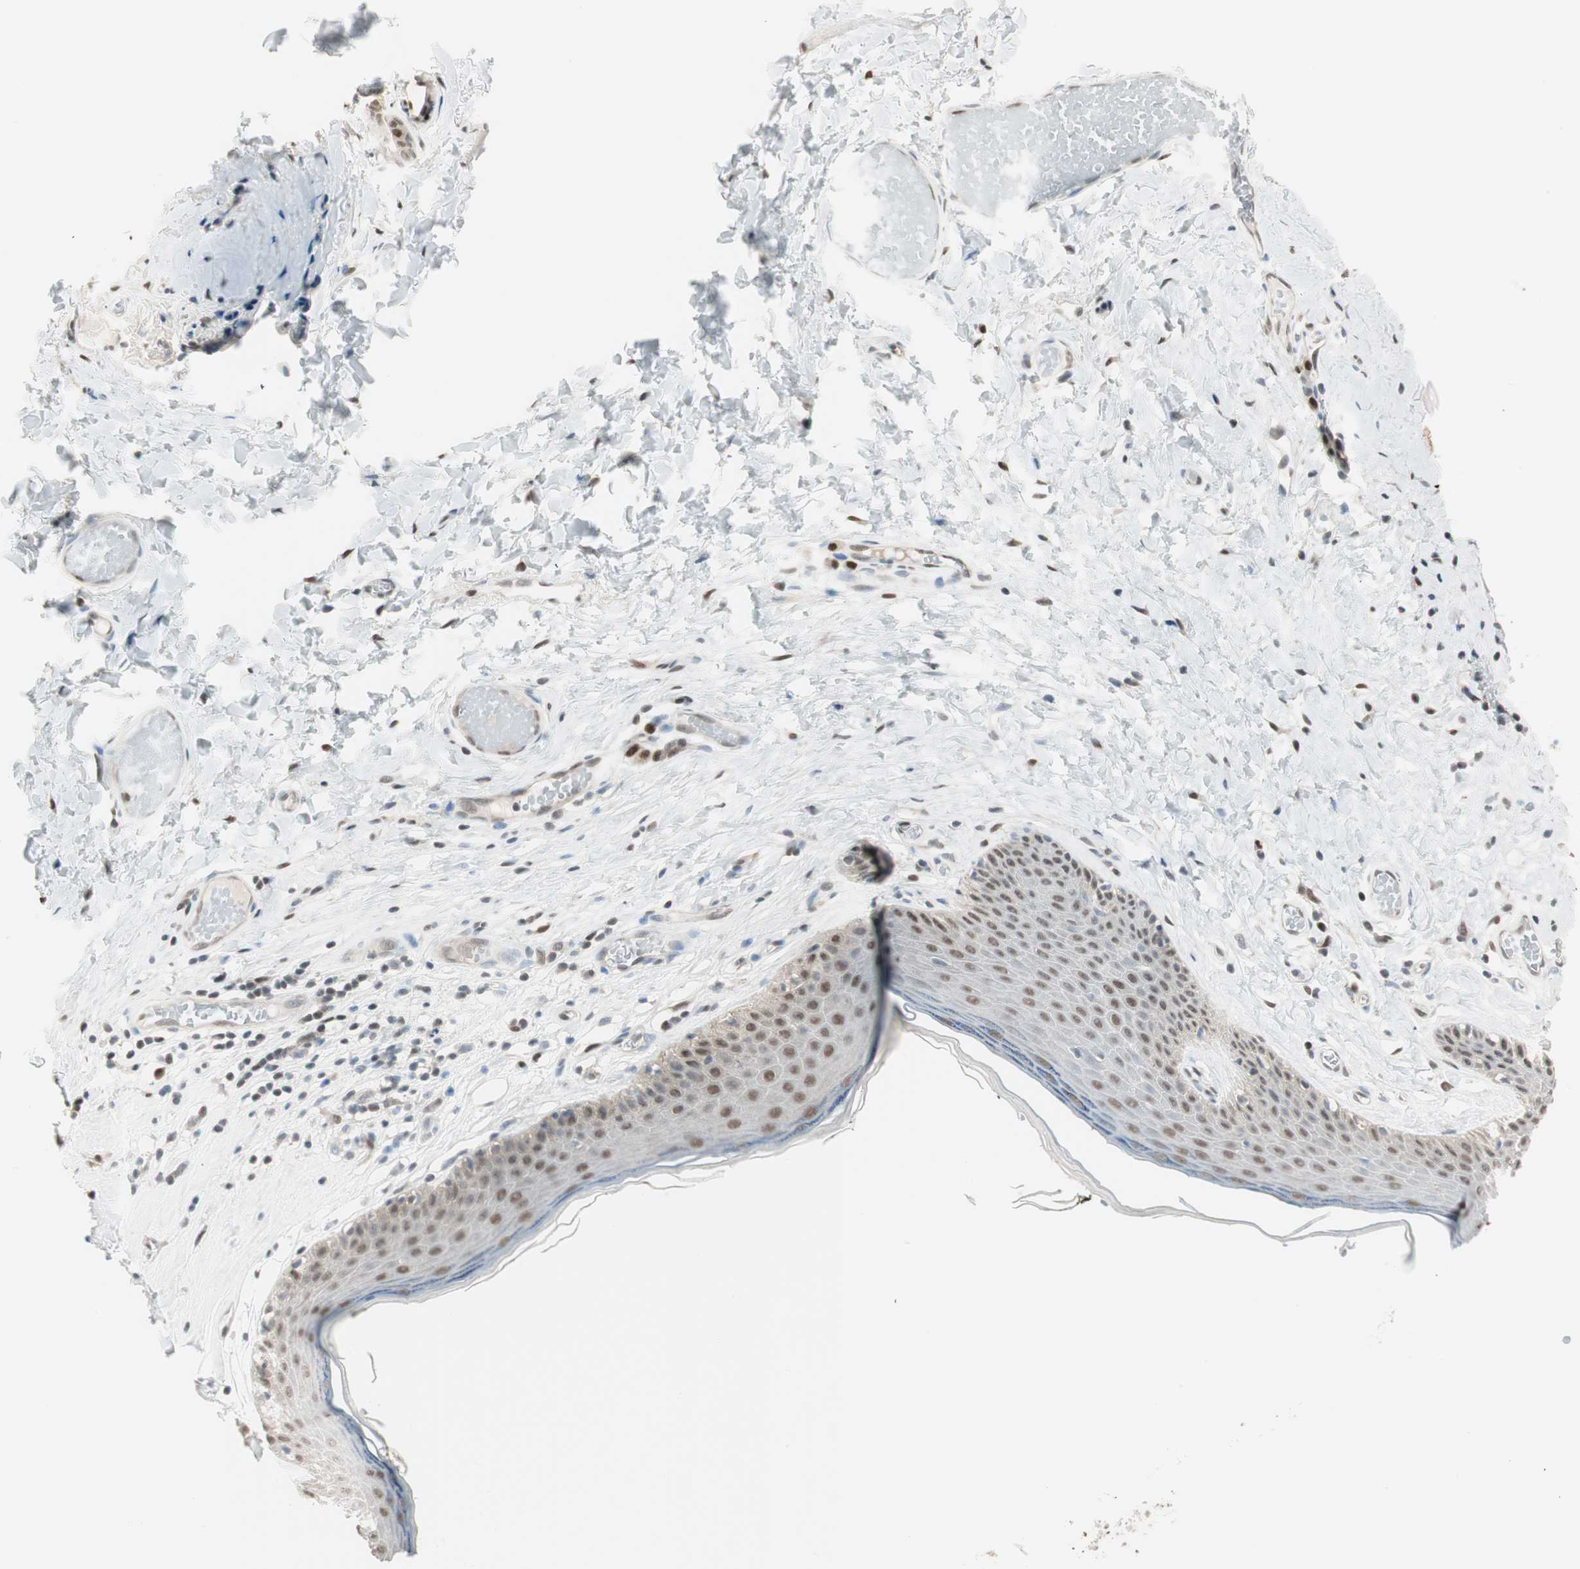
{"staining": {"intensity": "moderate", "quantity": ">75%", "location": "nuclear"}, "tissue": "skin", "cell_type": "Epidermal cells", "image_type": "normal", "snomed": [{"axis": "morphology", "description": "Normal tissue, NOS"}, {"axis": "morphology", "description": "Inflammation, NOS"}, {"axis": "topography", "description": "Vulva"}], "caption": "Moderate nuclear protein staining is identified in approximately >75% of epidermal cells in skin. The protein of interest is stained brown, and the nuclei are stained in blue (DAB (3,3'-diaminobenzidine) IHC with brightfield microscopy, high magnification).", "gene": "LONP2", "patient": {"sex": "female", "age": 84}}